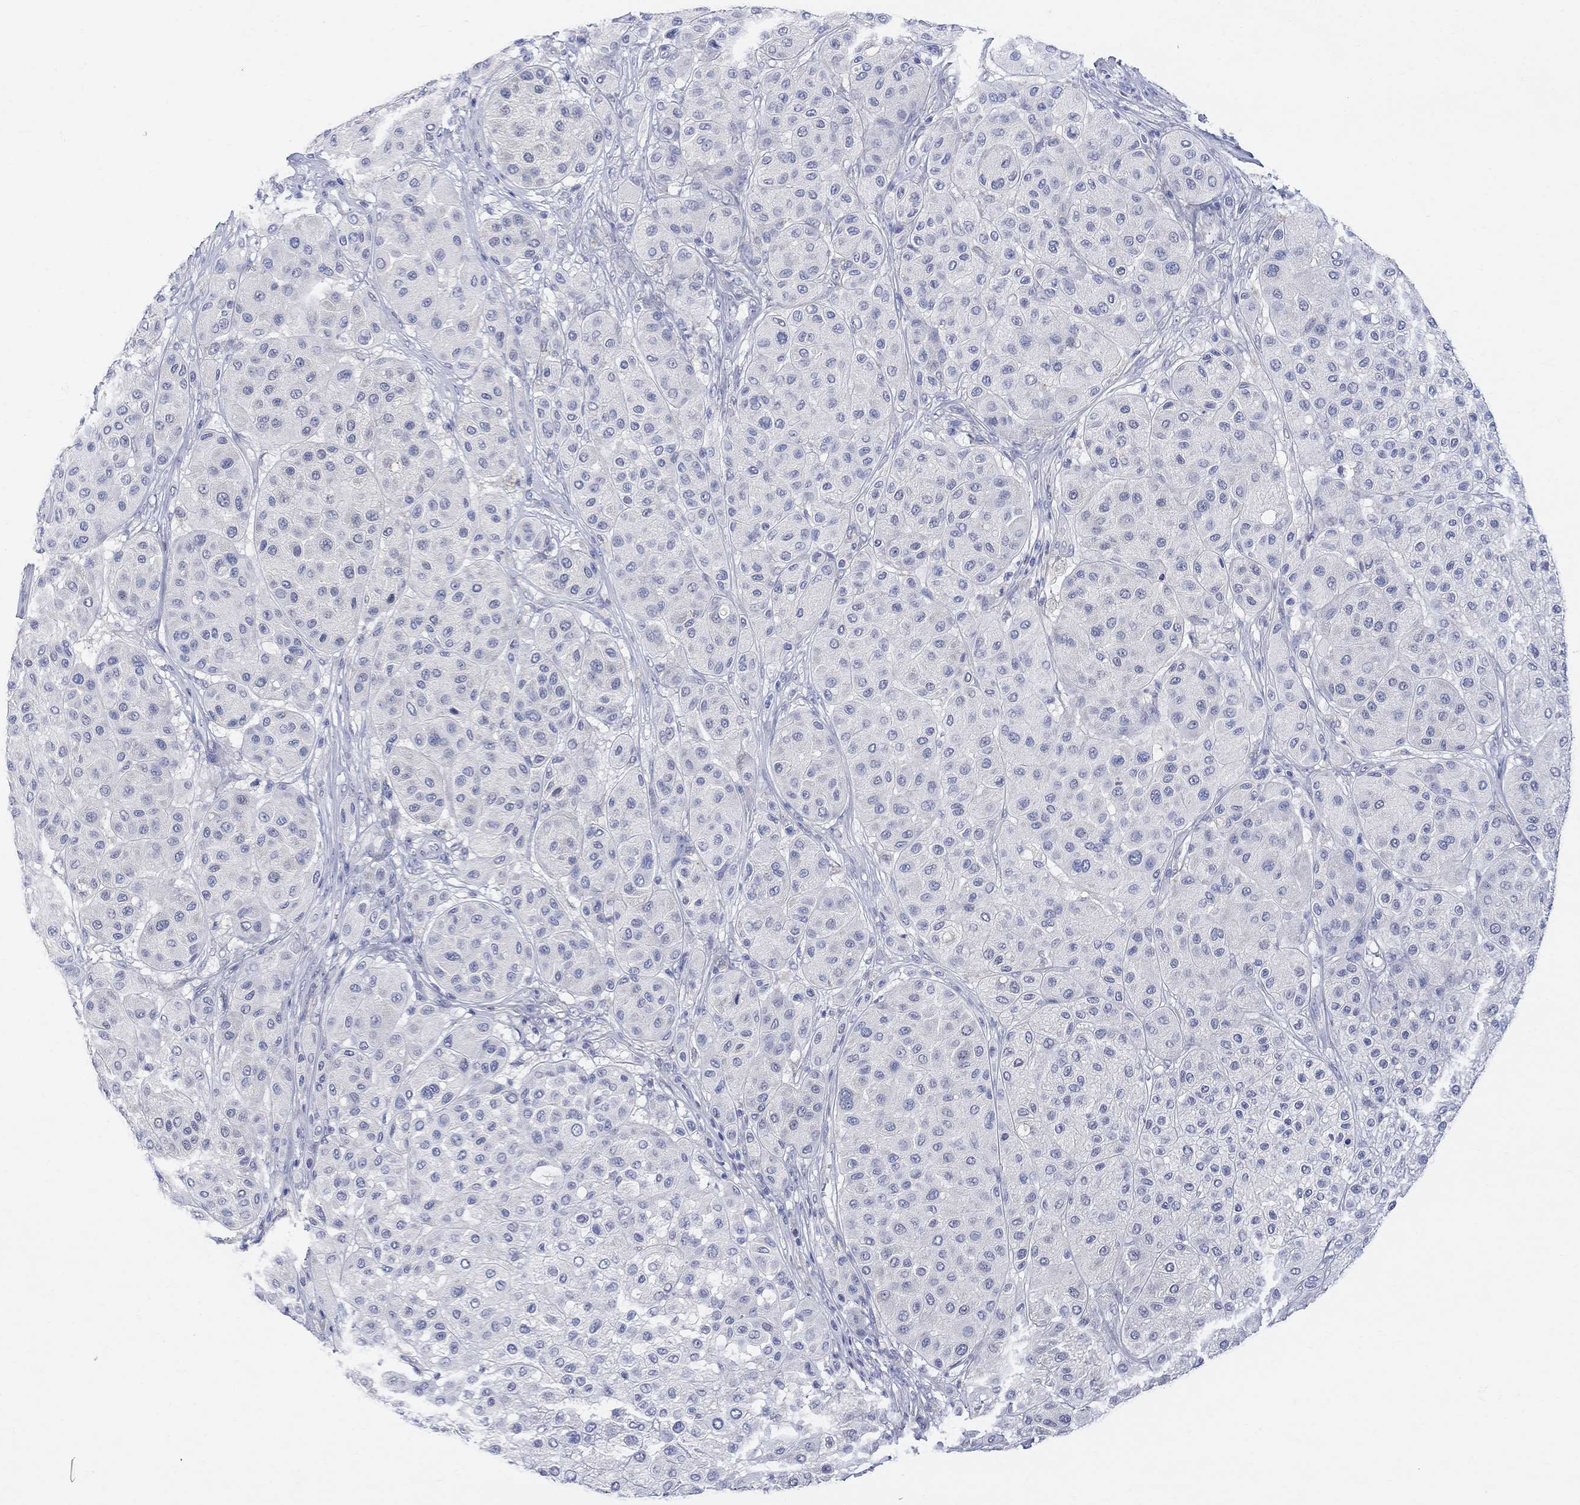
{"staining": {"intensity": "negative", "quantity": "none", "location": "none"}, "tissue": "melanoma", "cell_type": "Tumor cells", "image_type": "cancer", "snomed": [{"axis": "morphology", "description": "Malignant melanoma, Metastatic site"}, {"axis": "topography", "description": "Smooth muscle"}], "caption": "The IHC photomicrograph has no significant staining in tumor cells of melanoma tissue.", "gene": "FBP2", "patient": {"sex": "male", "age": 41}}